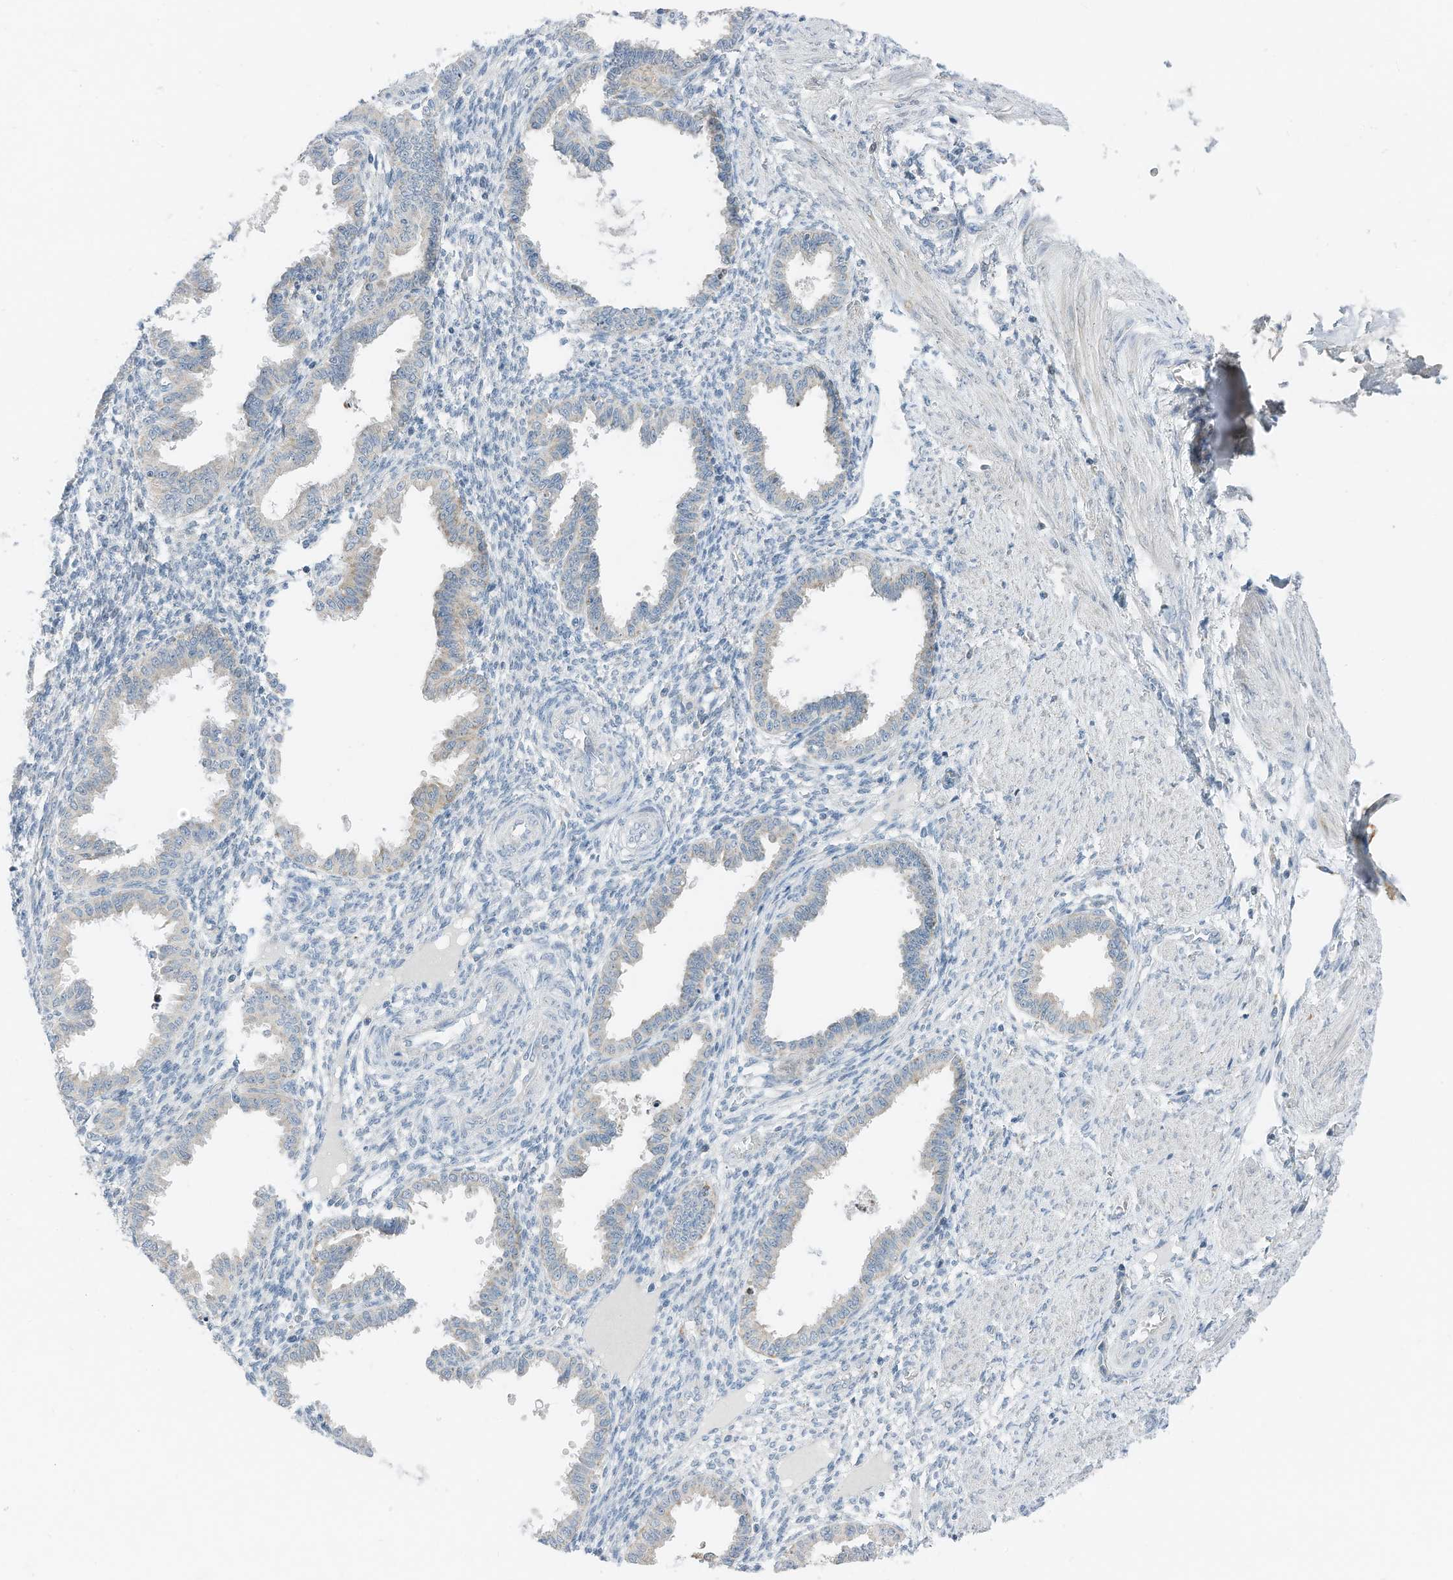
{"staining": {"intensity": "negative", "quantity": "none", "location": "none"}, "tissue": "endometrium", "cell_type": "Cells in endometrial stroma", "image_type": "normal", "snomed": [{"axis": "morphology", "description": "Normal tissue, NOS"}, {"axis": "topography", "description": "Endometrium"}], "caption": "High power microscopy image of an immunohistochemistry histopathology image of benign endometrium, revealing no significant staining in cells in endometrial stroma.", "gene": "RMND1", "patient": {"sex": "female", "age": 33}}